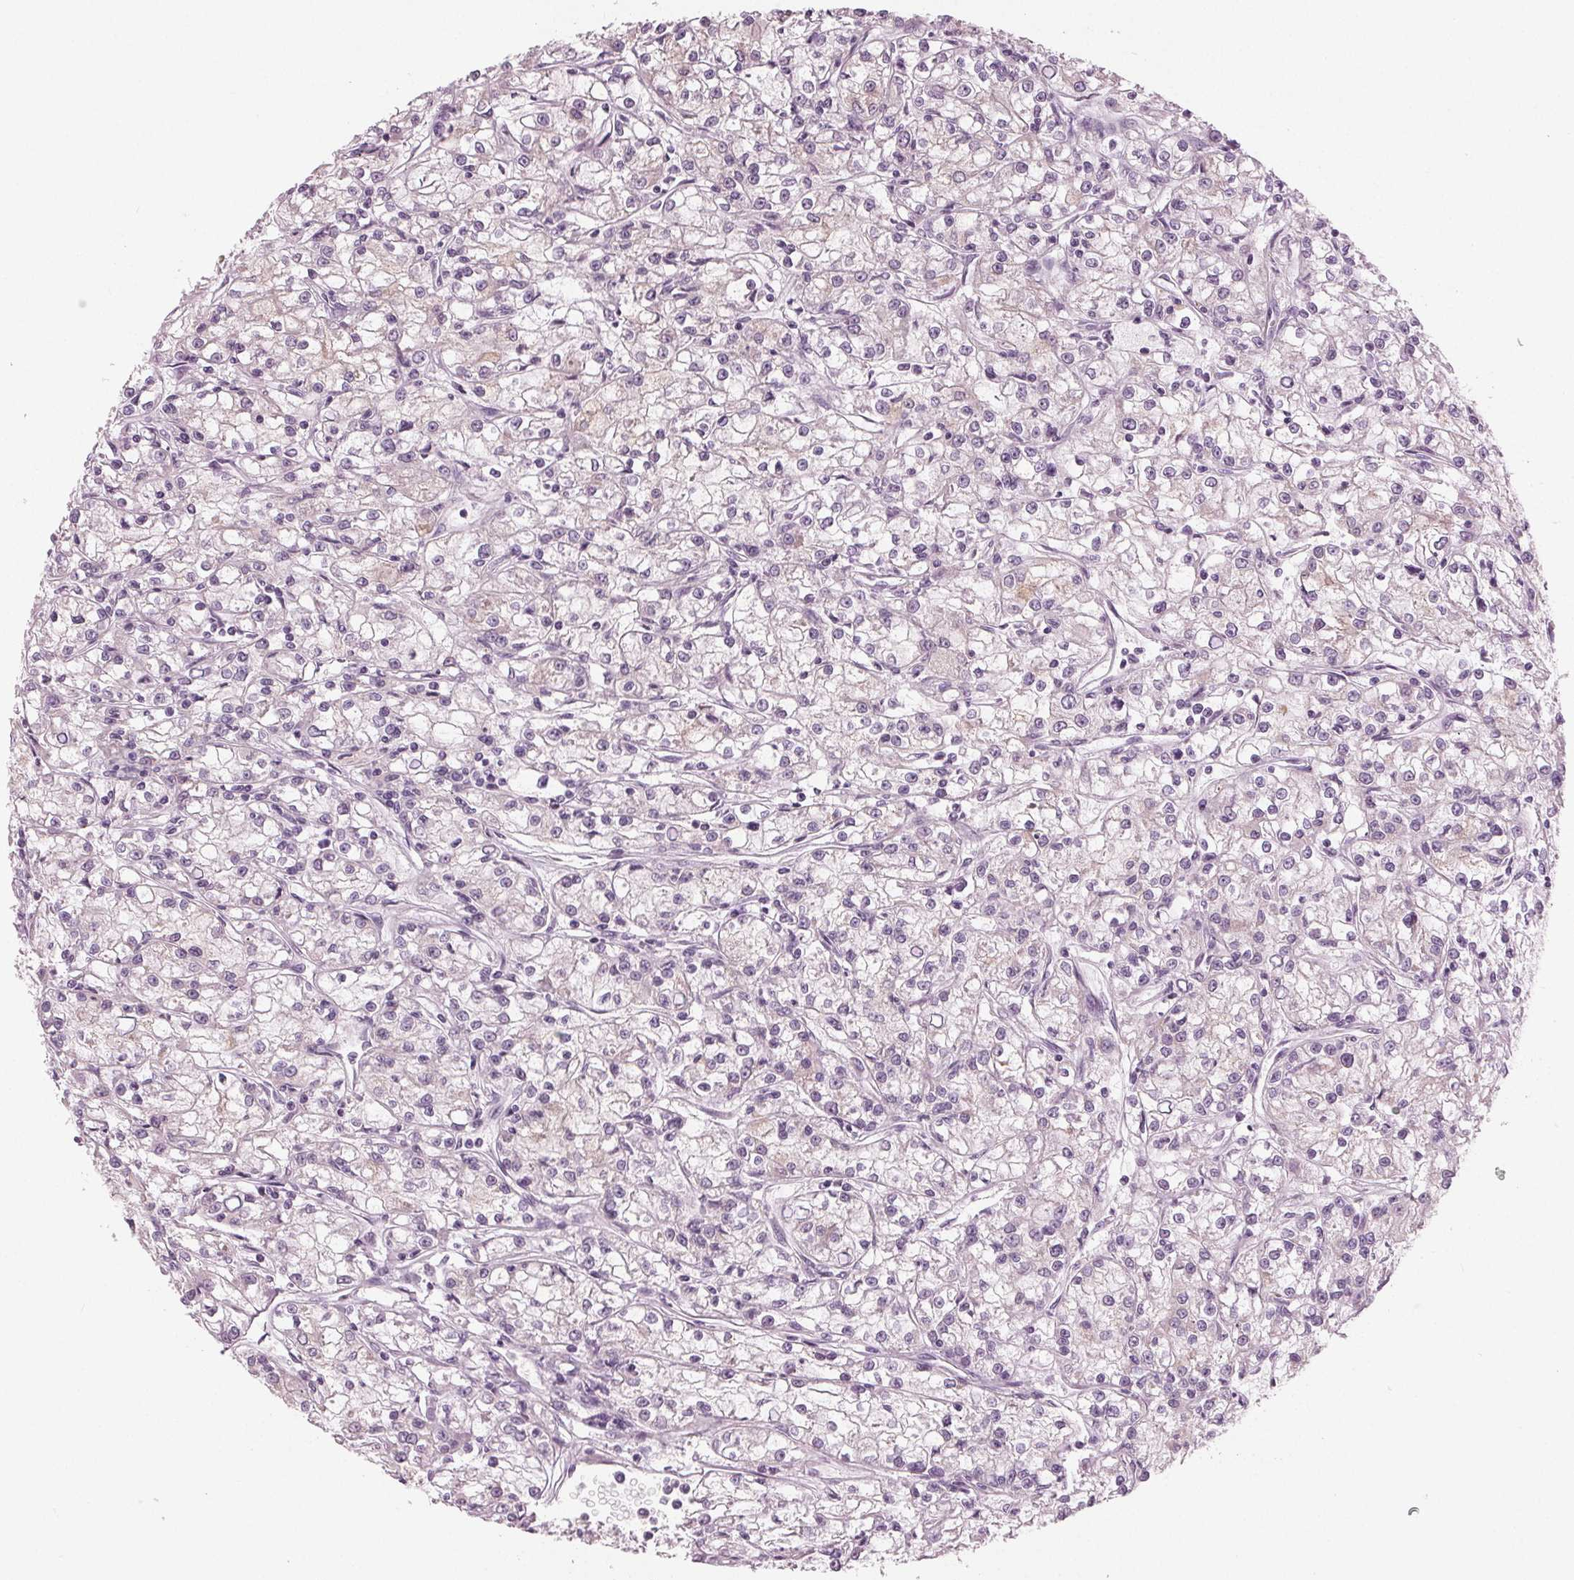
{"staining": {"intensity": "negative", "quantity": "none", "location": "none"}, "tissue": "renal cancer", "cell_type": "Tumor cells", "image_type": "cancer", "snomed": [{"axis": "morphology", "description": "Adenocarcinoma, NOS"}, {"axis": "topography", "description": "Kidney"}], "caption": "Immunohistochemistry (IHC) of human renal cancer reveals no staining in tumor cells. Brightfield microscopy of IHC stained with DAB (brown) and hematoxylin (blue), captured at high magnification.", "gene": "PRAP1", "patient": {"sex": "female", "age": 59}}